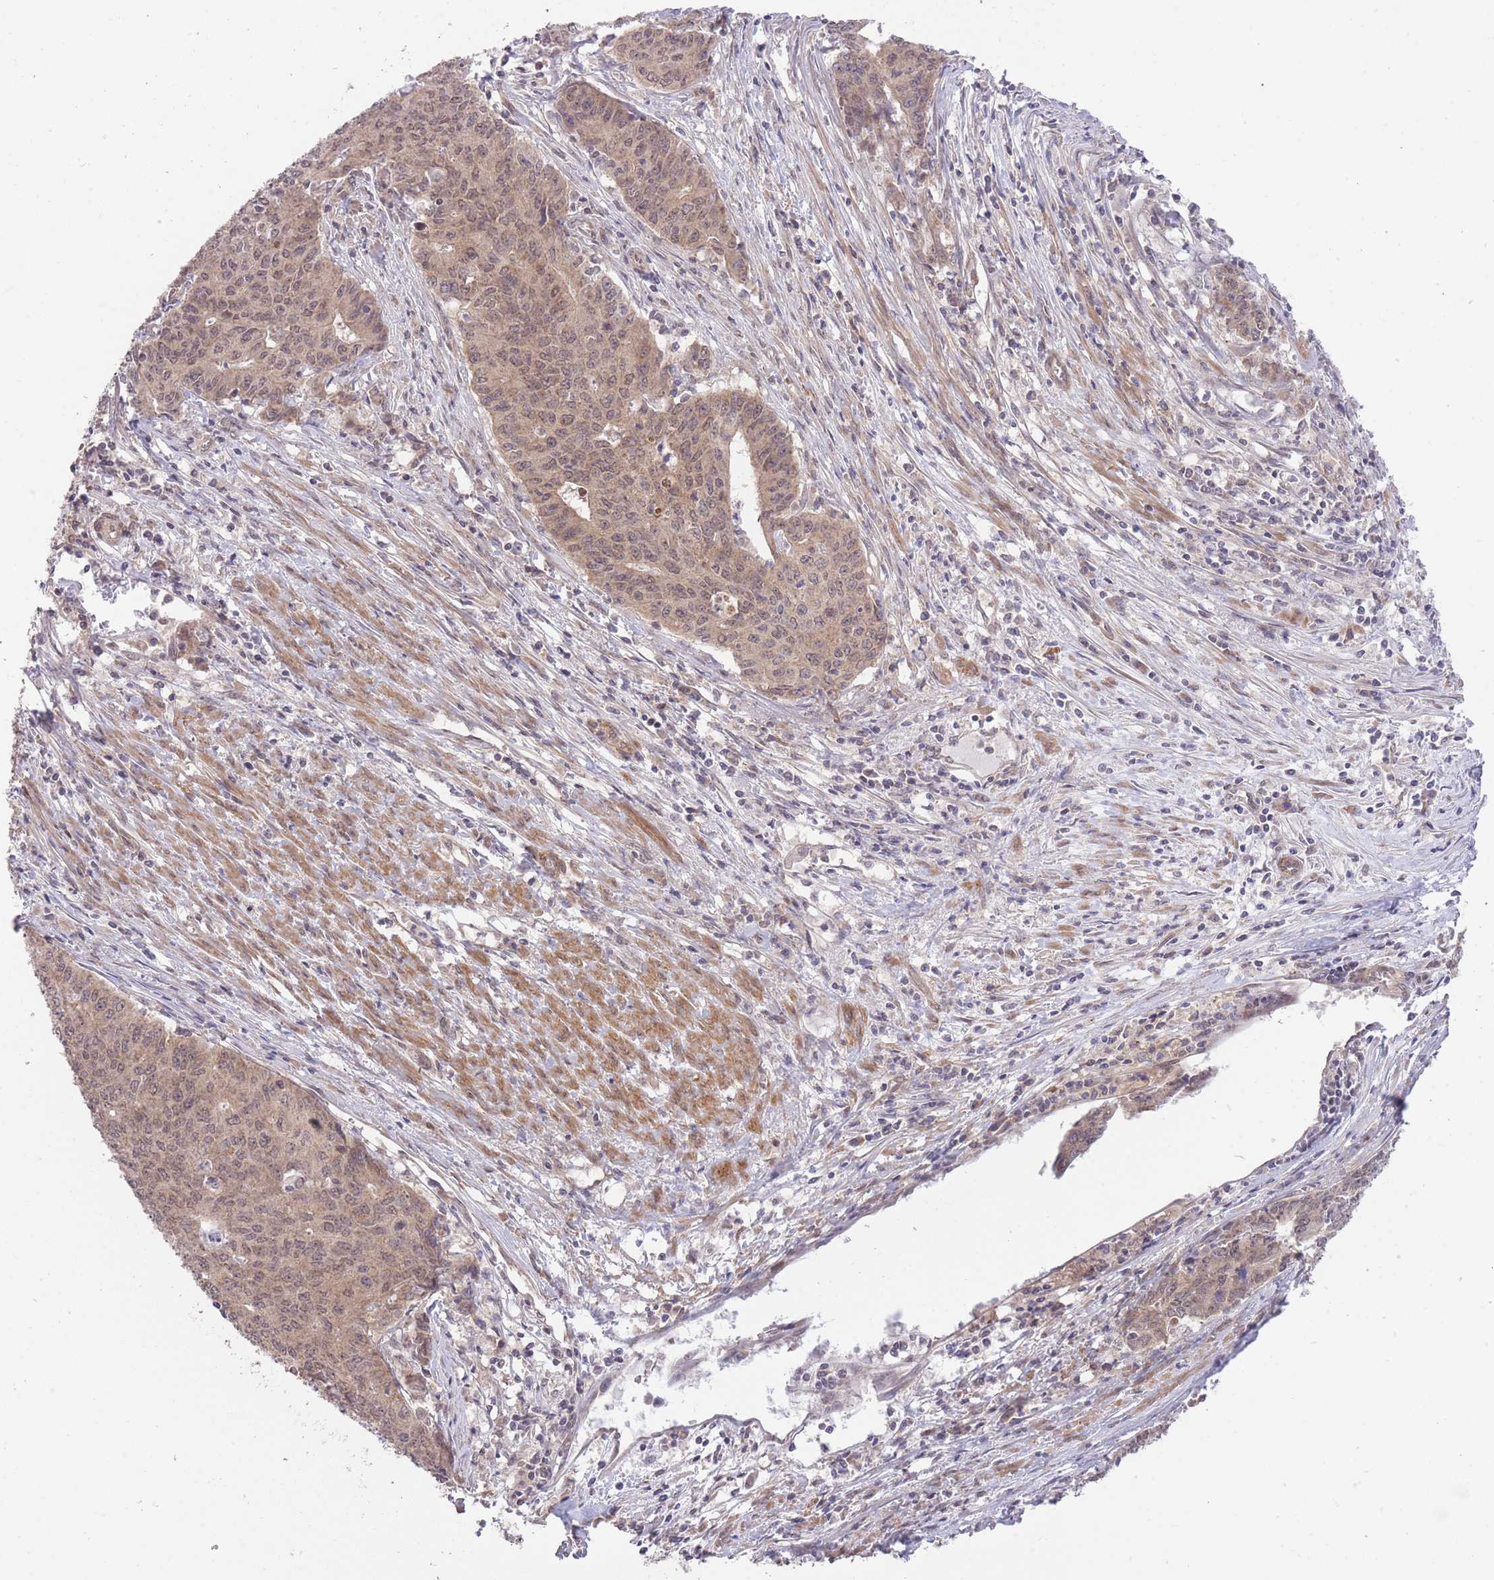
{"staining": {"intensity": "moderate", "quantity": ">75%", "location": "nuclear"}, "tissue": "endometrial cancer", "cell_type": "Tumor cells", "image_type": "cancer", "snomed": [{"axis": "morphology", "description": "Adenocarcinoma, NOS"}, {"axis": "topography", "description": "Endometrium"}], "caption": "Tumor cells exhibit medium levels of moderate nuclear positivity in approximately >75% of cells in adenocarcinoma (endometrial). The protein is shown in brown color, while the nuclei are stained blue.", "gene": "ELOA2", "patient": {"sex": "female", "age": 59}}